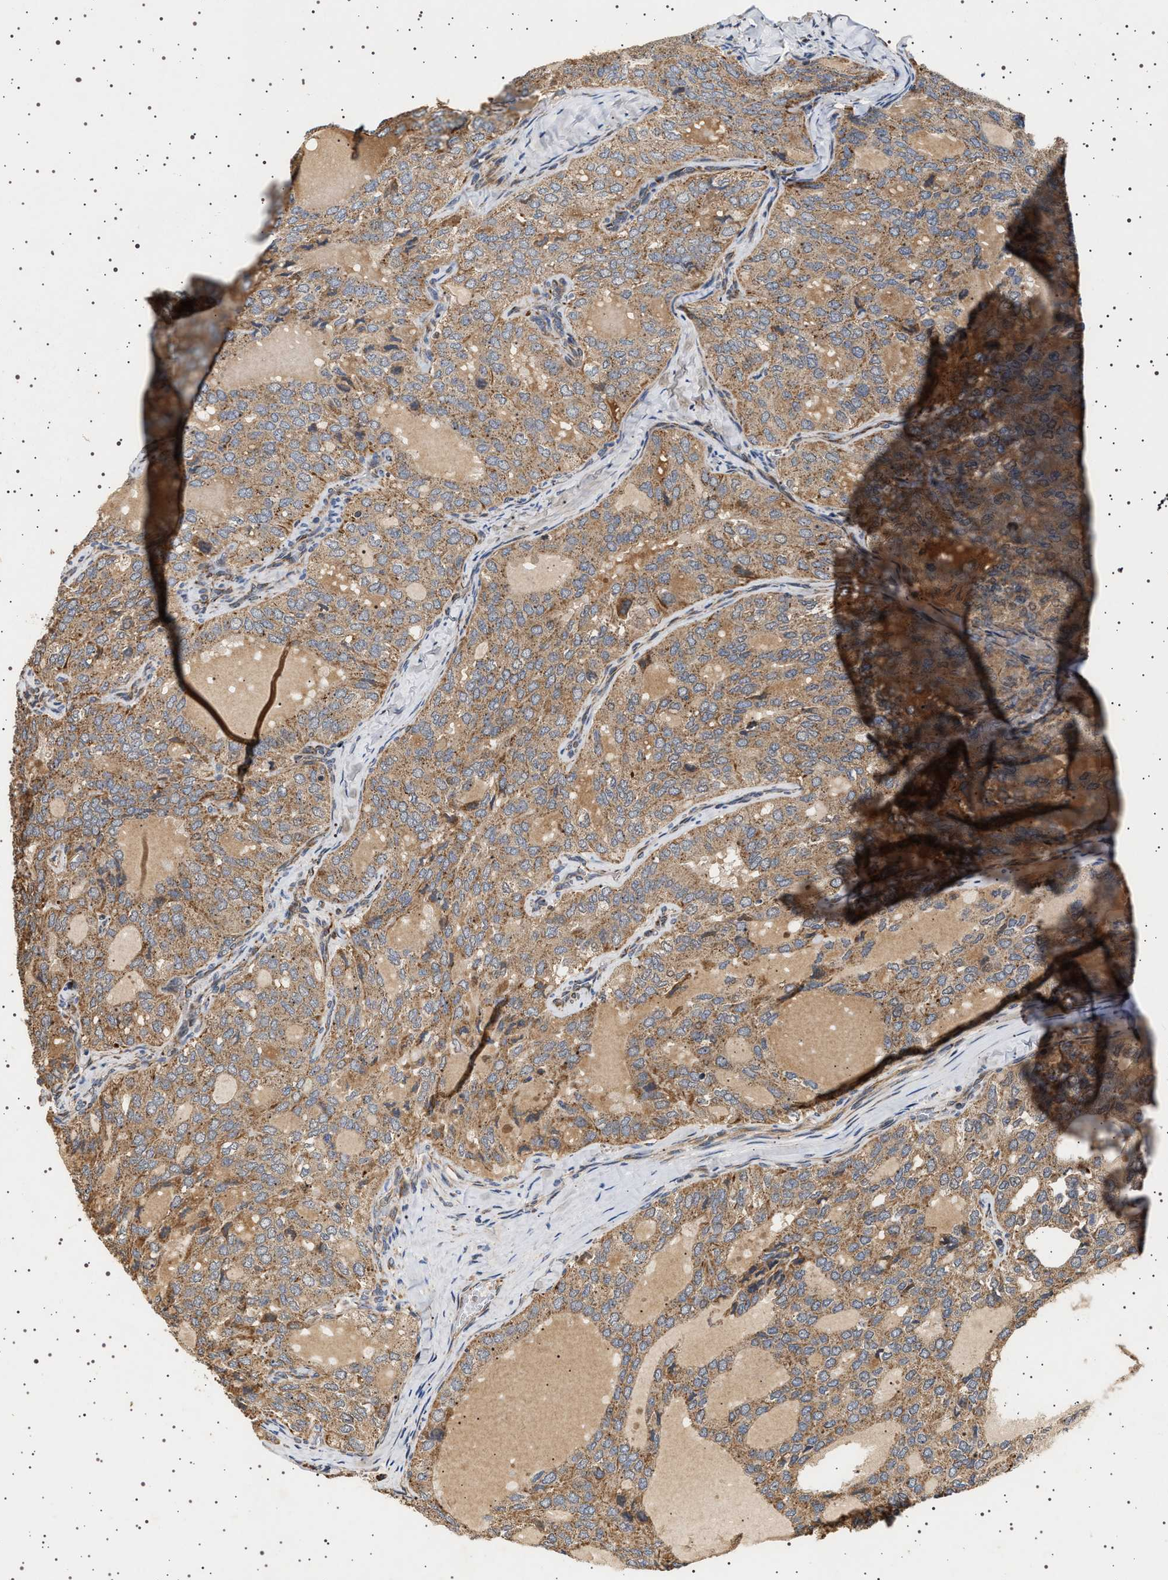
{"staining": {"intensity": "moderate", "quantity": ">75%", "location": "cytoplasmic/membranous"}, "tissue": "thyroid cancer", "cell_type": "Tumor cells", "image_type": "cancer", "snomed": [{"axis": "morphology", "description": "Follicular adenoma carcinoma, NOS"}, {"axis": "topography", "description": "Thyroid gland"}], "caption": "Follicular adenoma carcinoma (thyroid) stained with immunohistochemistry (IHC) displays moderate cytoplasmic/membranous staining in approximately >75% of tumor cells.", "gene": "TRUB2", "patient": {"sex": "male", "age": 75}}